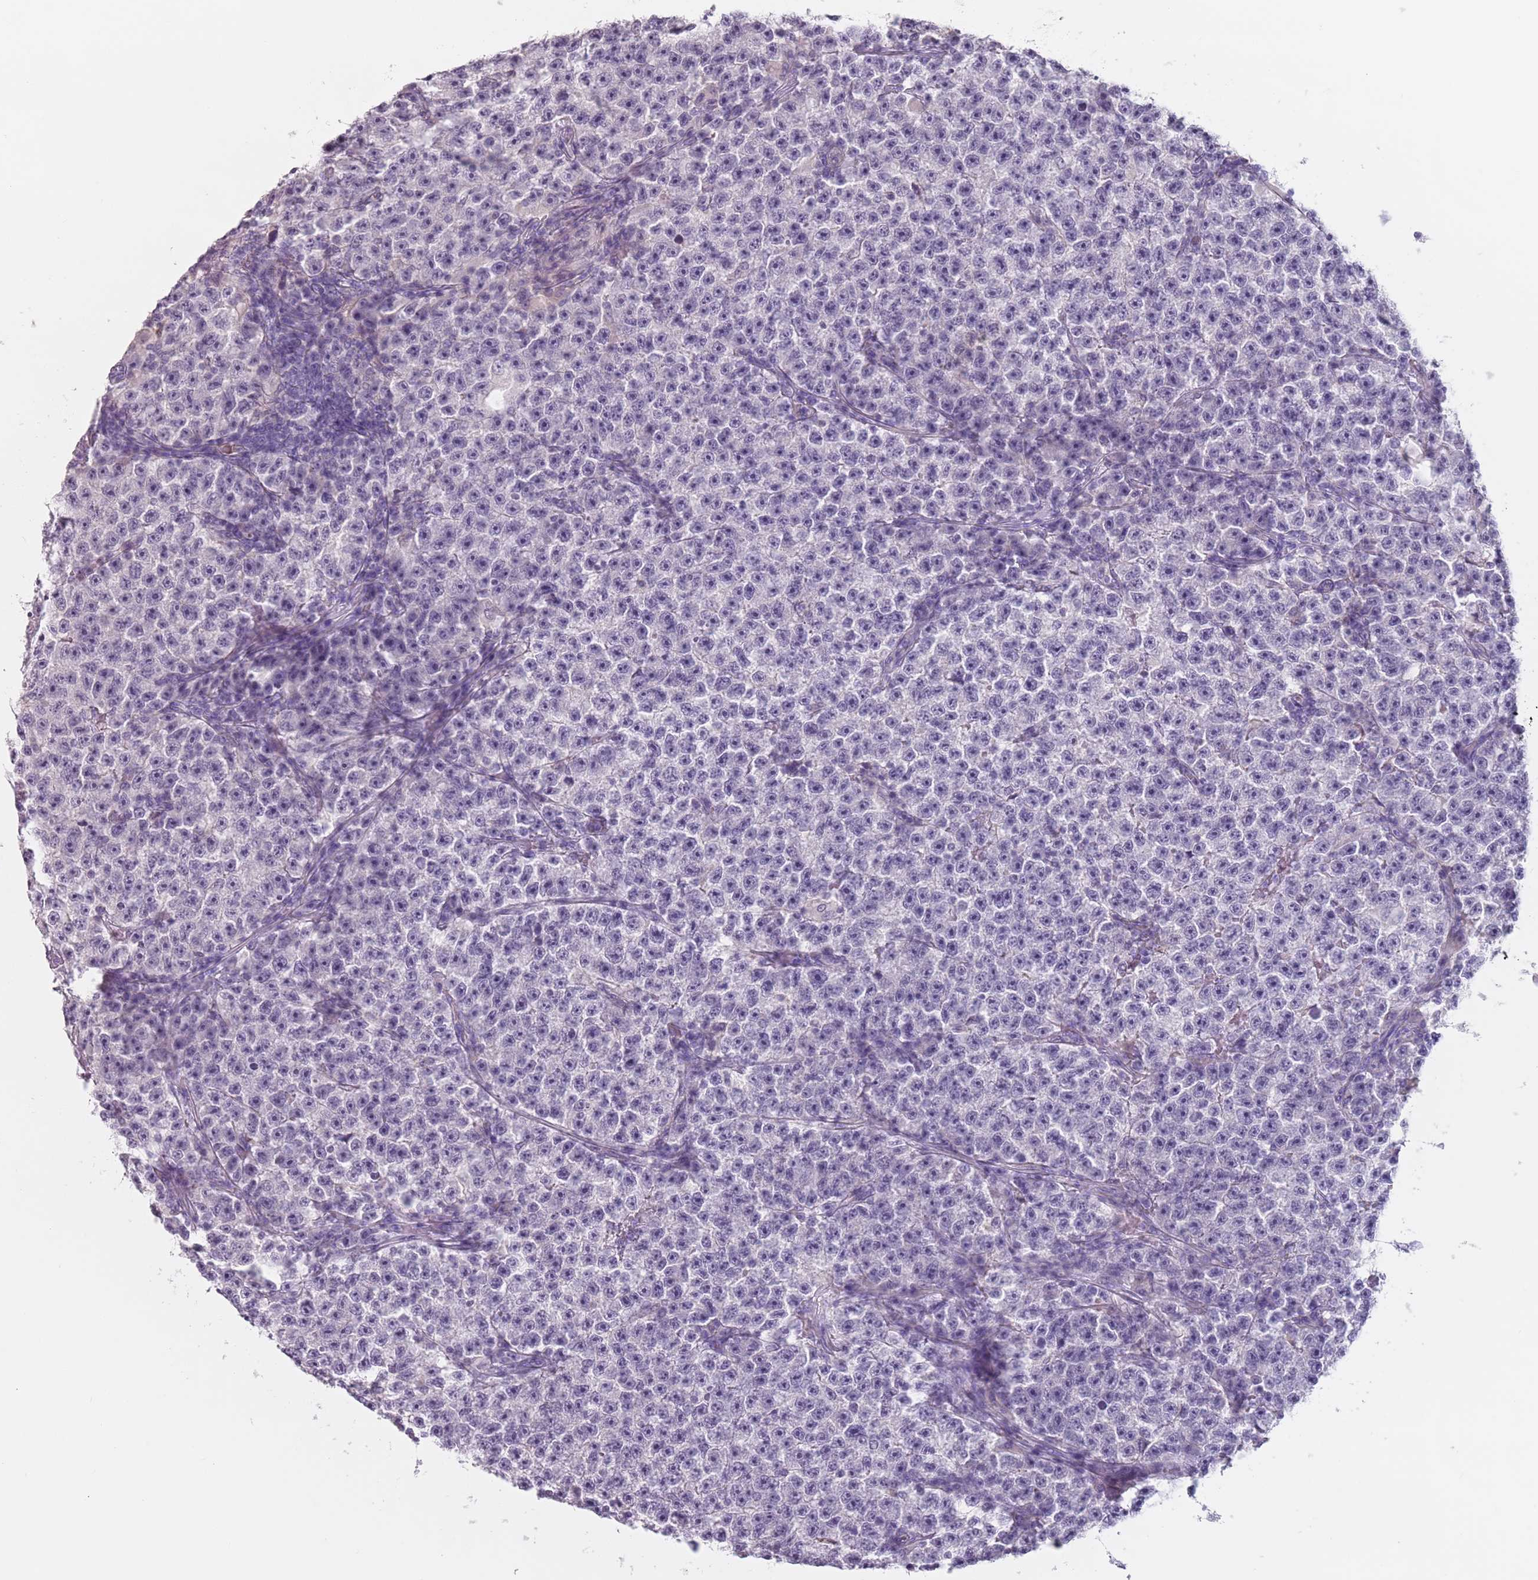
{"staining": {"intensity": "negative", "quantity": "none", "location": "none"}, "tissue": "testis cancer", "cell_type": "Tumor cells", "image_type": "cancer", "snomed": [{"axis": "morphology", "description": "Seminoma, NOS"}, {"axis": "topography", "description": "Testis"}], "caption": "Testis seminoma was stained to show a protein in brown. There is no significant staining in tumor cells.", "gene": "ZNF584", "patient": {"sex": "male", "age": 22}}